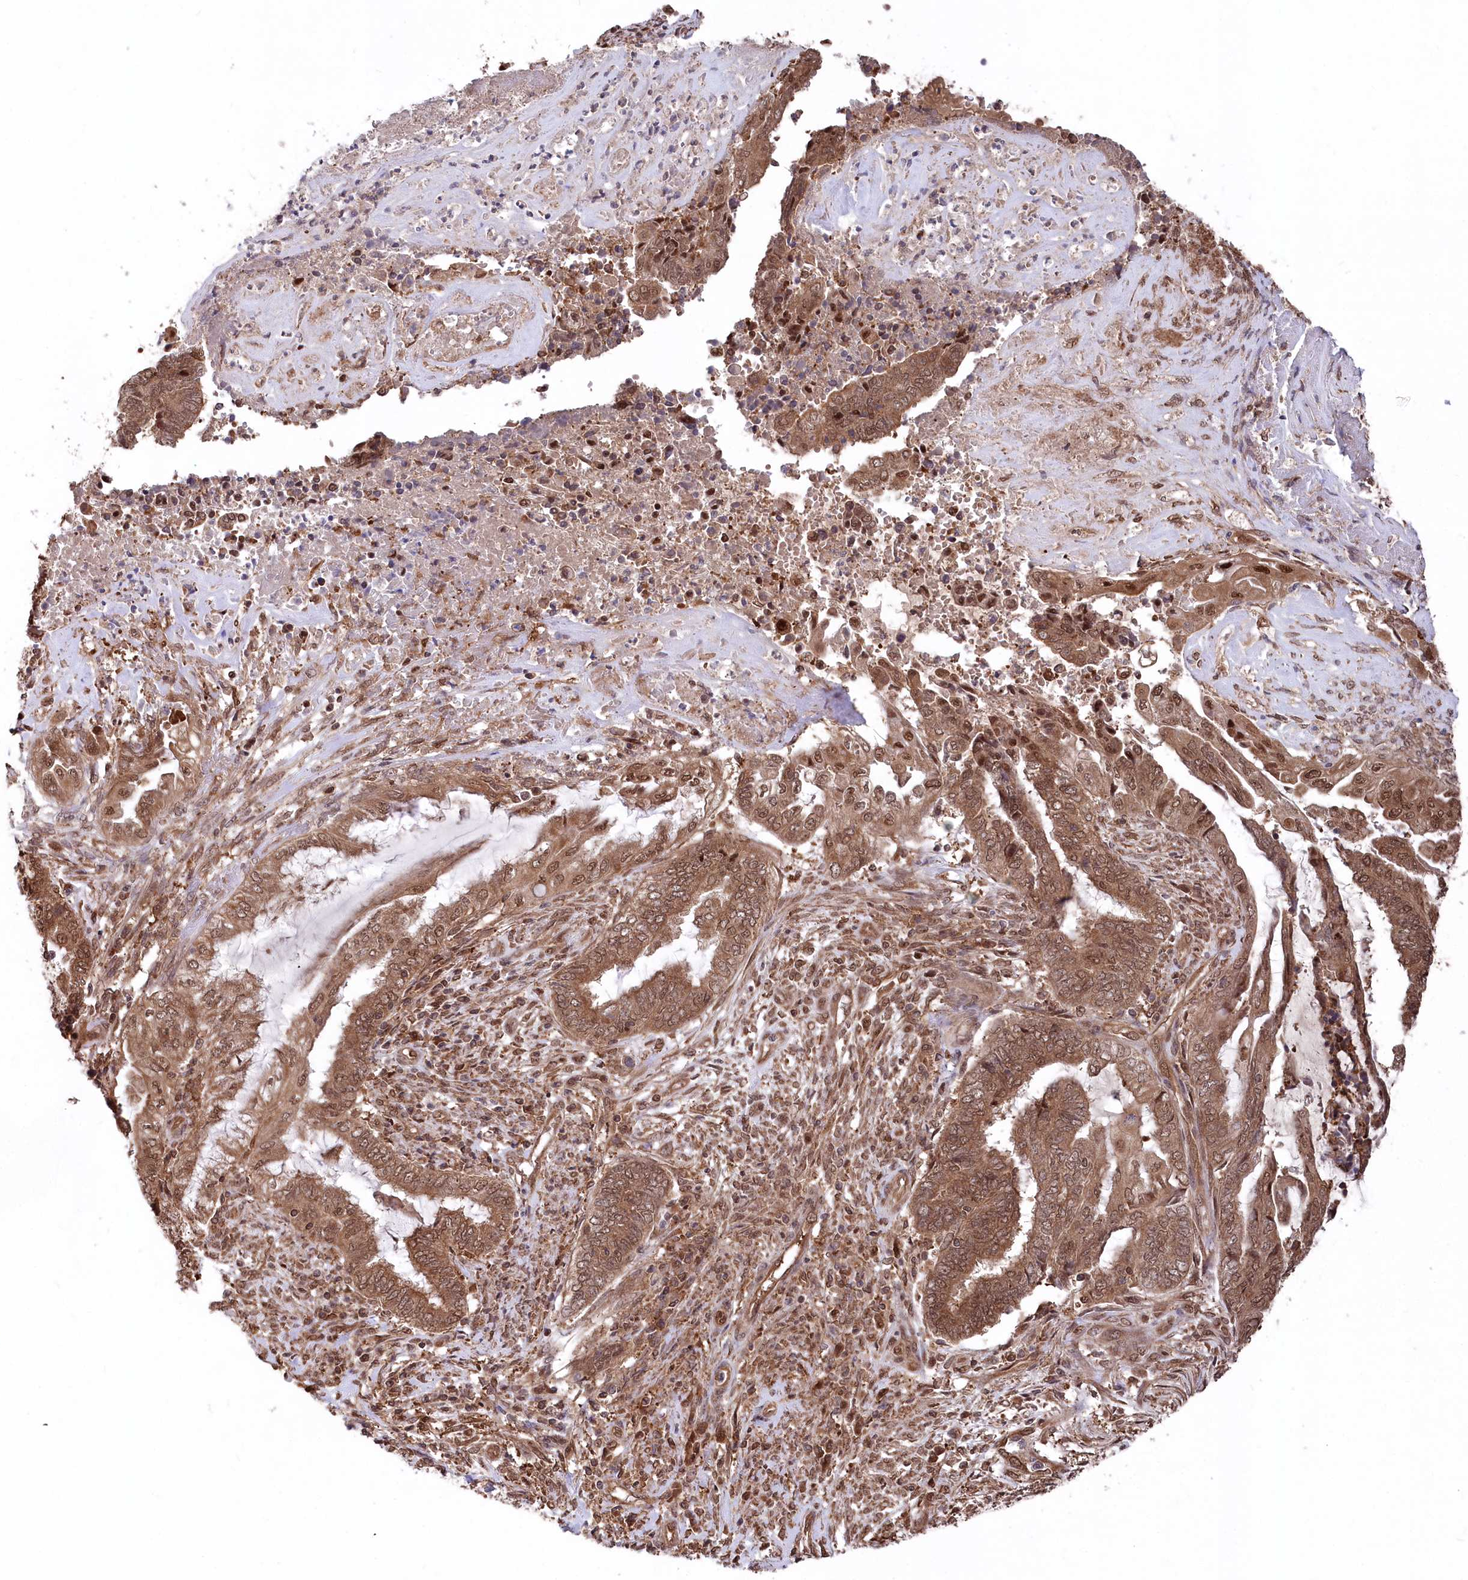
{"staining": {"intensity": "strong", "quantity": ">75%", "location": "cytoplasmic/membranous,nuclear"}, "tissue": "endometrial cancer", "cell_type": "Tumor cells", "image_type": "cancer", "snomed": [{"axis": "morphology", "description": "Adenocarcinoma, NOS"}, {"axis": "topography", "description": "Uterus"}, {"axis": "topography", "description": "Endometrium"}], "caption": "This image demonstrates endometrial cancer stained with immunohistochemistry to label a protein in brown. The cytoplasmic/membranous and nuclear of tumor cells show strong positivity for the protein. Nuclei are counter-stained blue.", "gene": "PSMA1", "patient": {"sex": "female", "age": 70}}